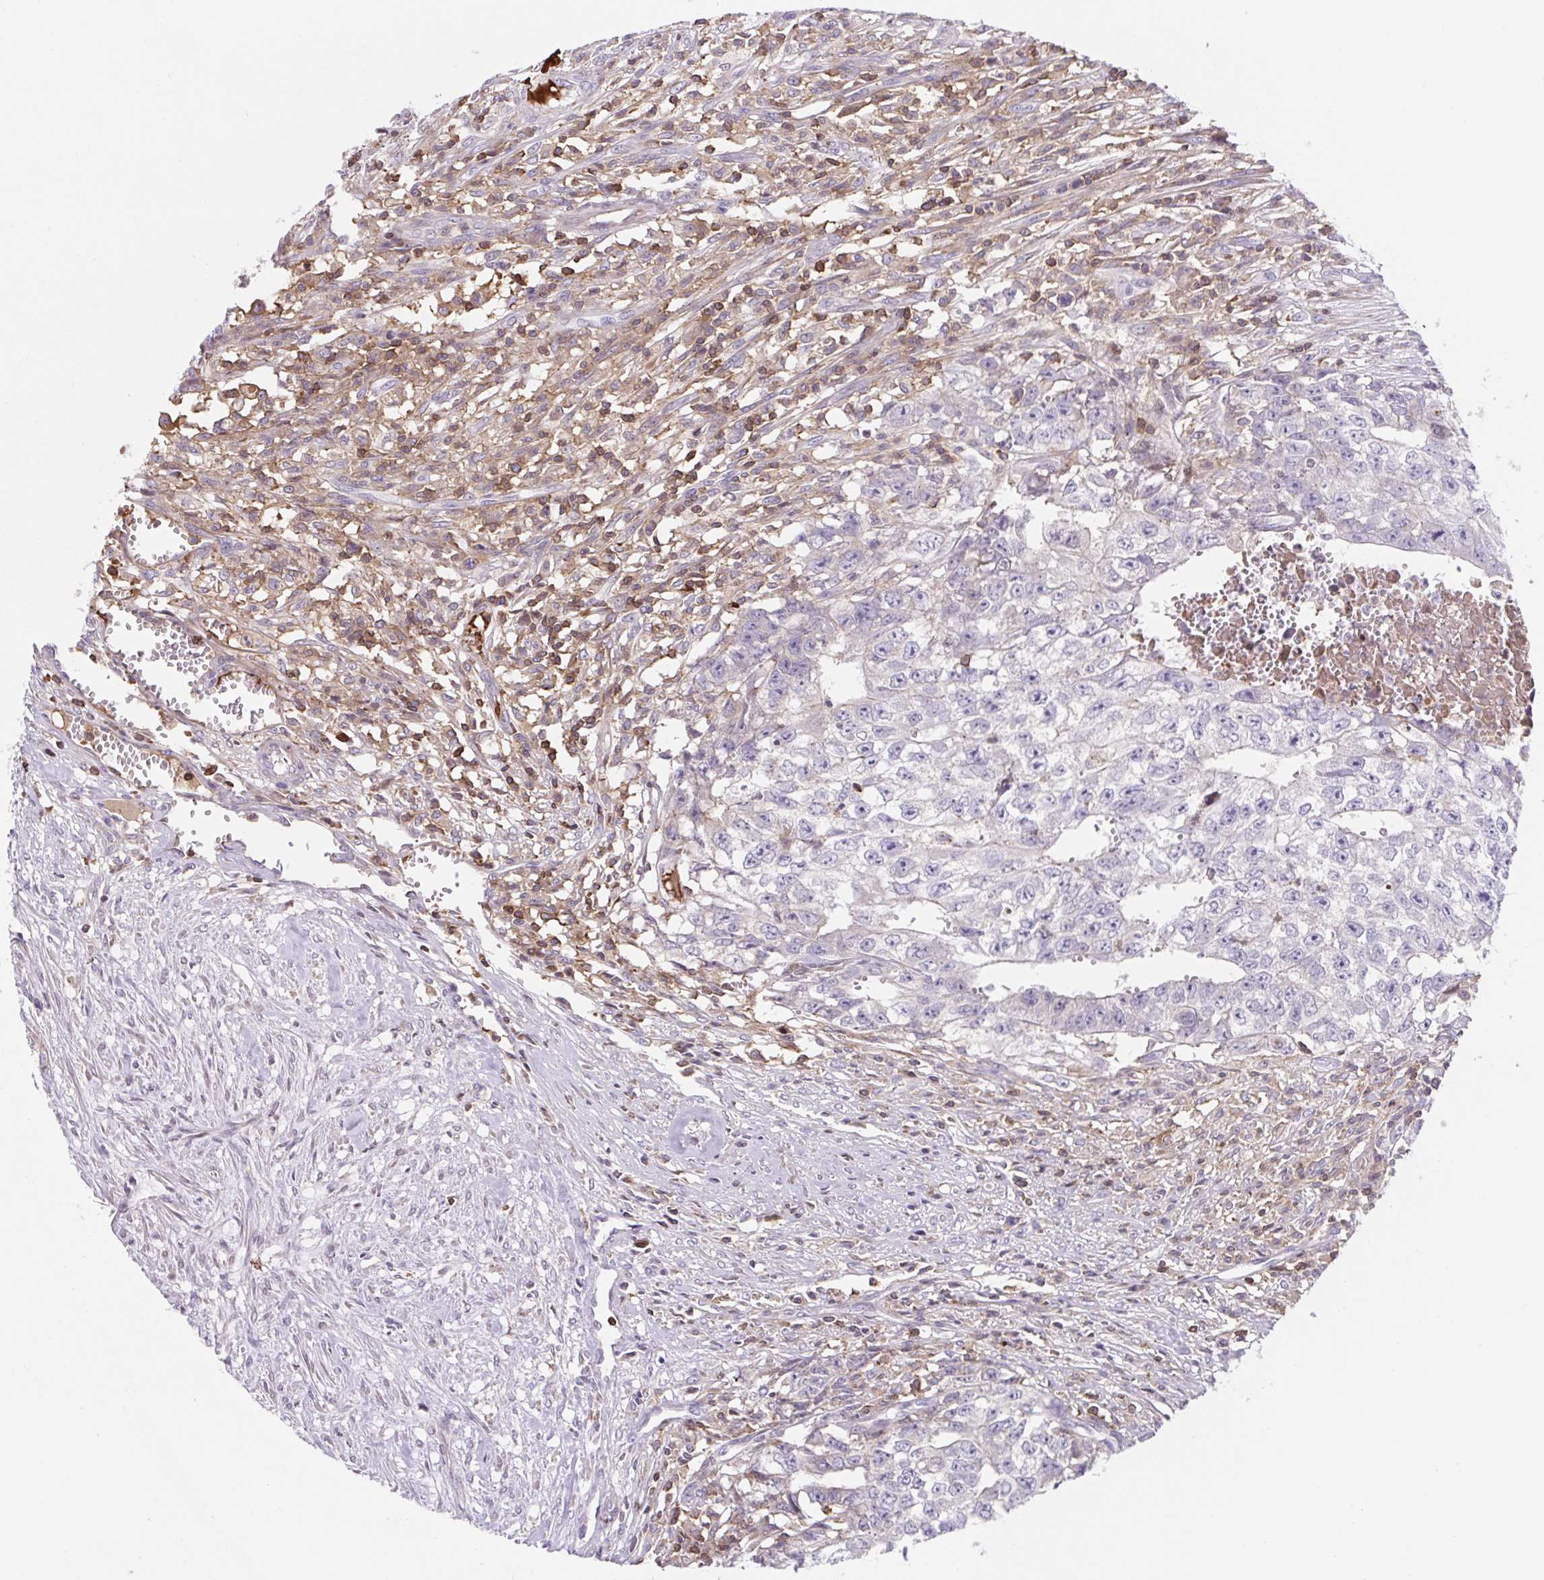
{"staining": {"intensity": "negative", "quantity": "none", "location": "none"}, "tissue": "testis cancer", "cell_type": "Tumor cells", "image_type": "cancer", "snomed": [{"axis": "morphology", "description": "Carcinoma, Embryonal, NOS"}, {"axis": "morphology", "description": "Teratoma, malignant, NOS"}, {"axis": "topography", "description": "Testis"}], "caption": "Tumor cells show no significant expression in testis cancer. The staining is performed using DAB brown chromogen with nuclei counter-stained in using hematoxylin.", "gene": "TPRG1", "patient": {"sex": "male", "age": 24}}